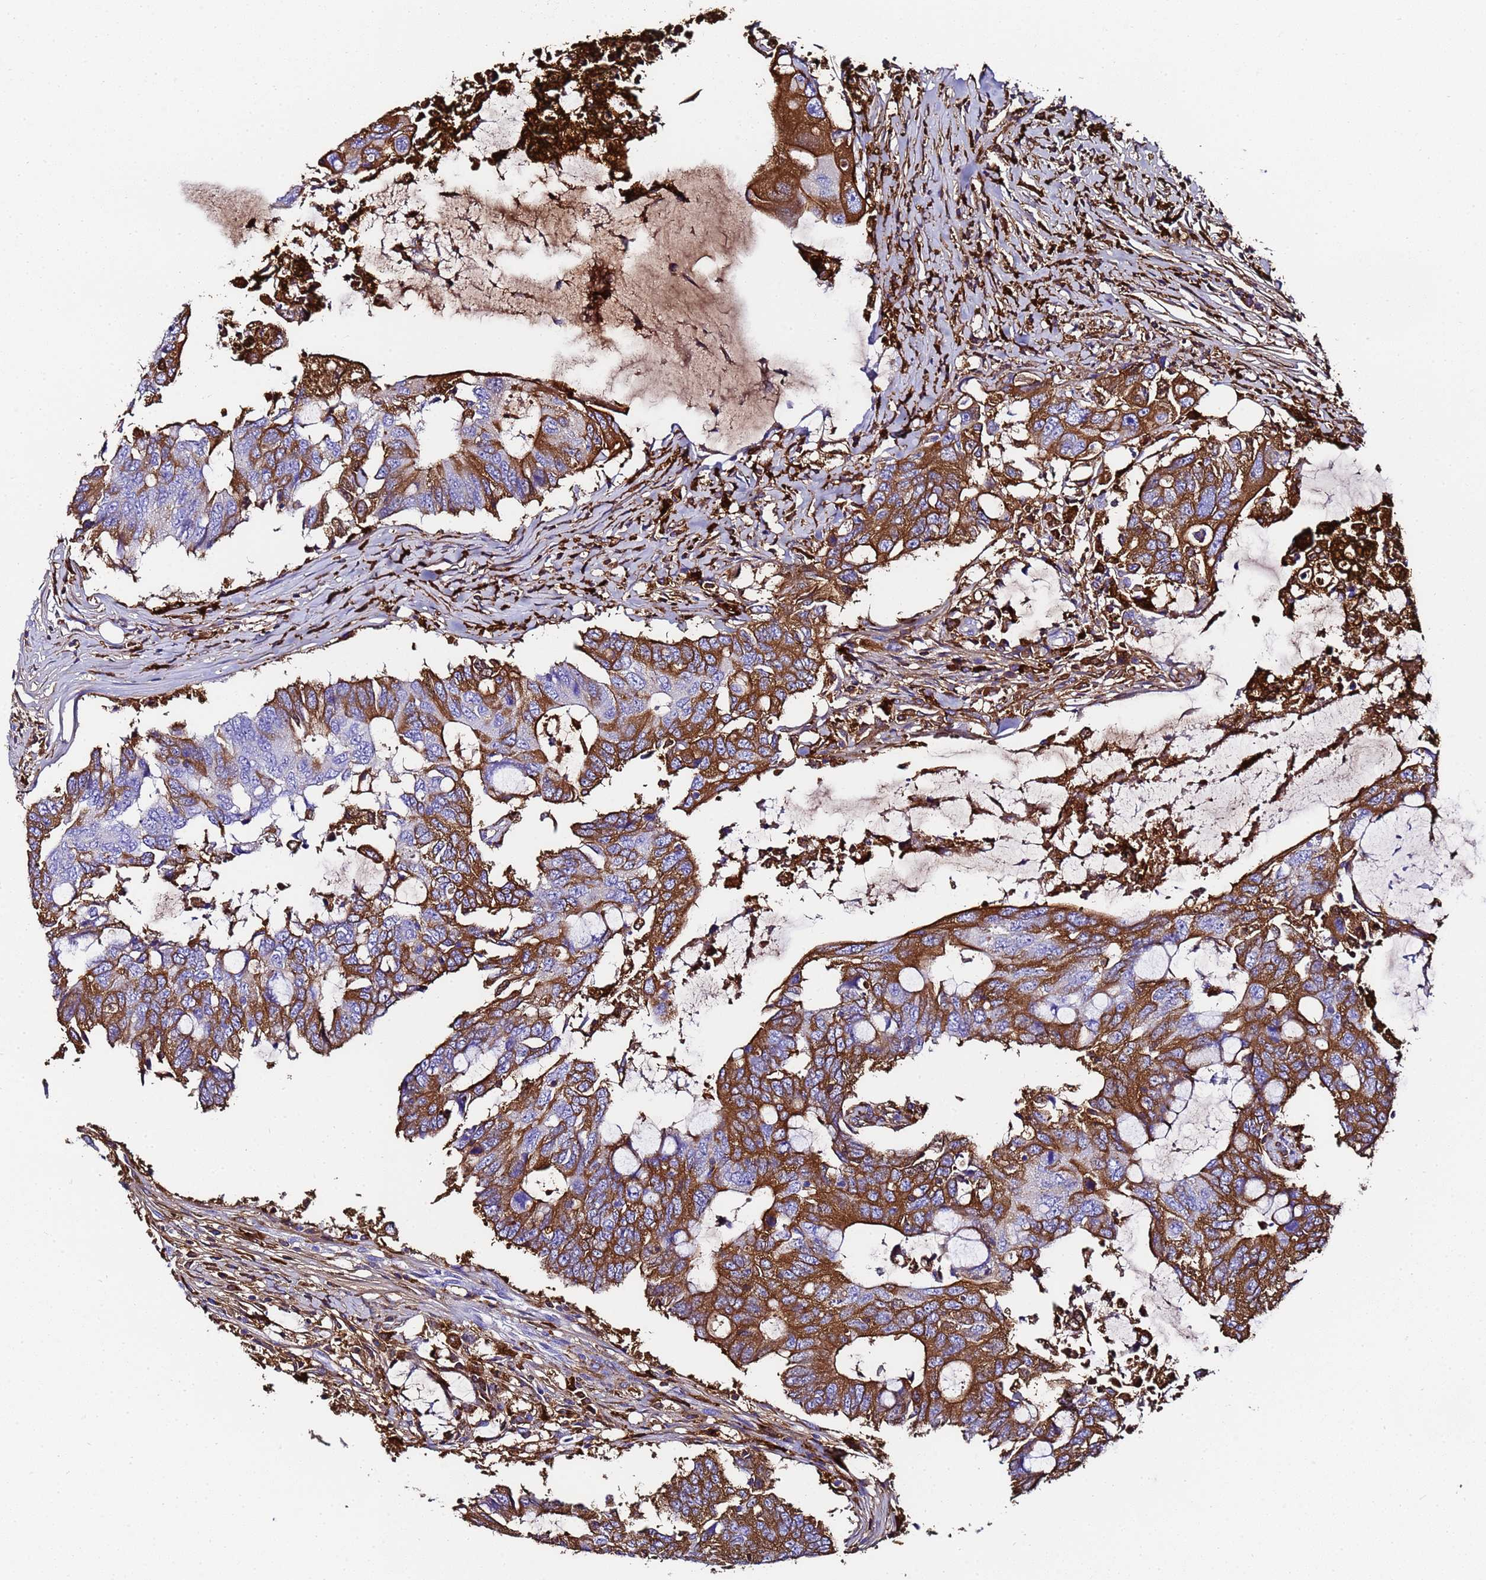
{"staining": {"intensity": "strong", "quantity": "25%-75%", "location": "cytoplasmic/membranous"}, "tissue": "colorectal cancer", "cell_type": "Tumor cells", "image_type": "cancer", "snomed": [{"axis": "morphology", "description": "Adenocarcinoma, NOS"}, {"axis": "topography", "description": "Colon"}], "caption": "Brown immunohistochemical staining in human colorectal adenocarcinoma displays strong cytoplasmic/membranous expression in approximately 25%-75% of tumor cells.", "gene": "FTL", "patient": {"sex": "male", "age": 71}}